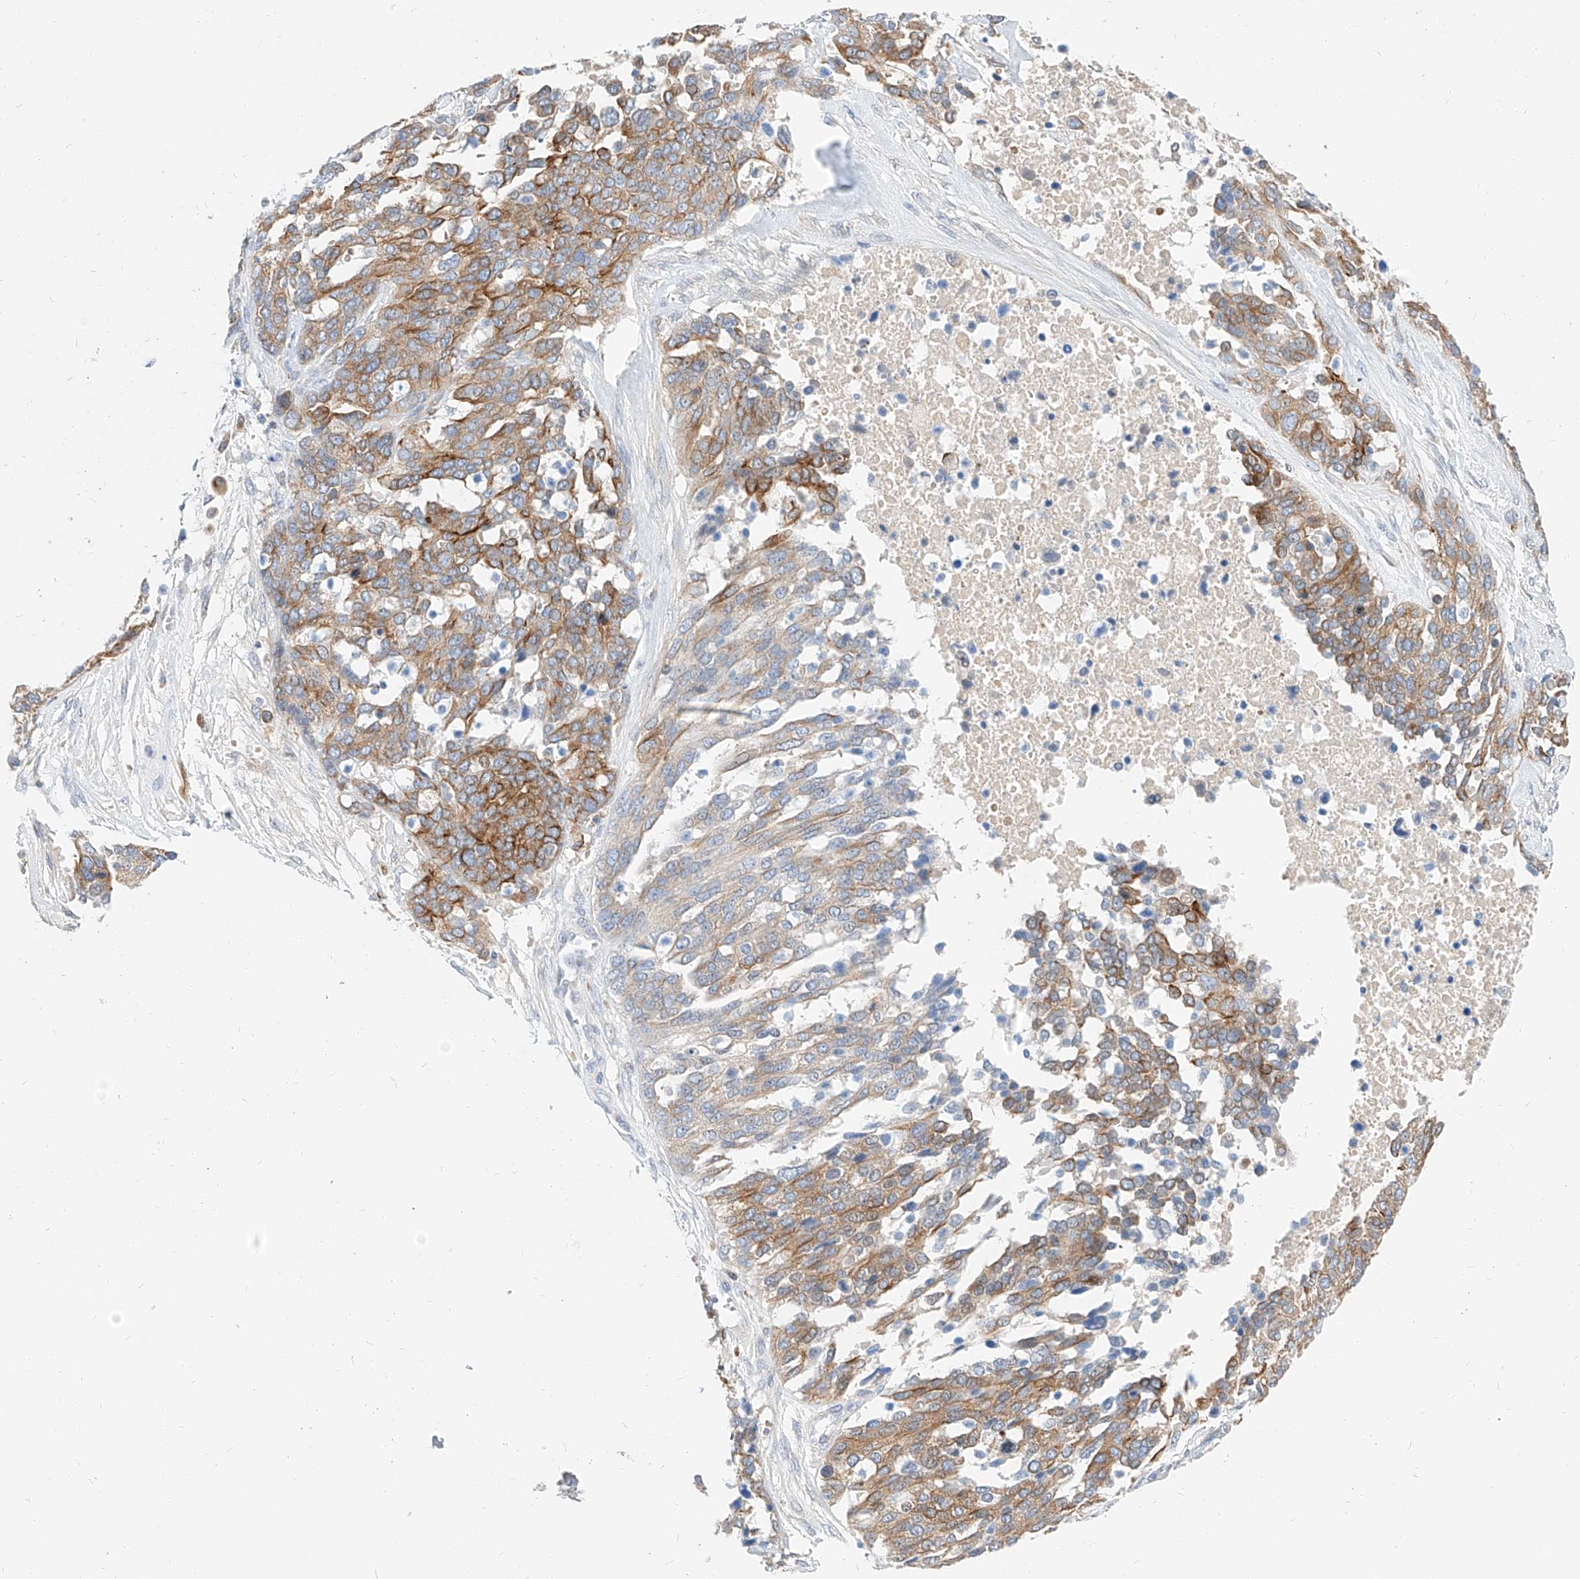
{"staining": {"intensity": "moderate", "quantity": ">75%", "location": "cytoplasmic/membranous"}, "tissue": "ovarian cancer", "cell_type": "Tumor cells", "image_type": "cancer", "snomed": [{"axis": "morphology", "description": "Cystadenocarcinoma, serous, NOS"}, {"axis": "topography", "description": "Ovary"}], "caption": "Protein staining by immunohistochemistry (IHC) demonstrates moderate cytoplasmic/membranous staining in approximately >75% of tumor cells in ovarian serous cystadenocarcinoma.", "gene": "MAP7", "patient": {"sex": "female", "age": 44}}